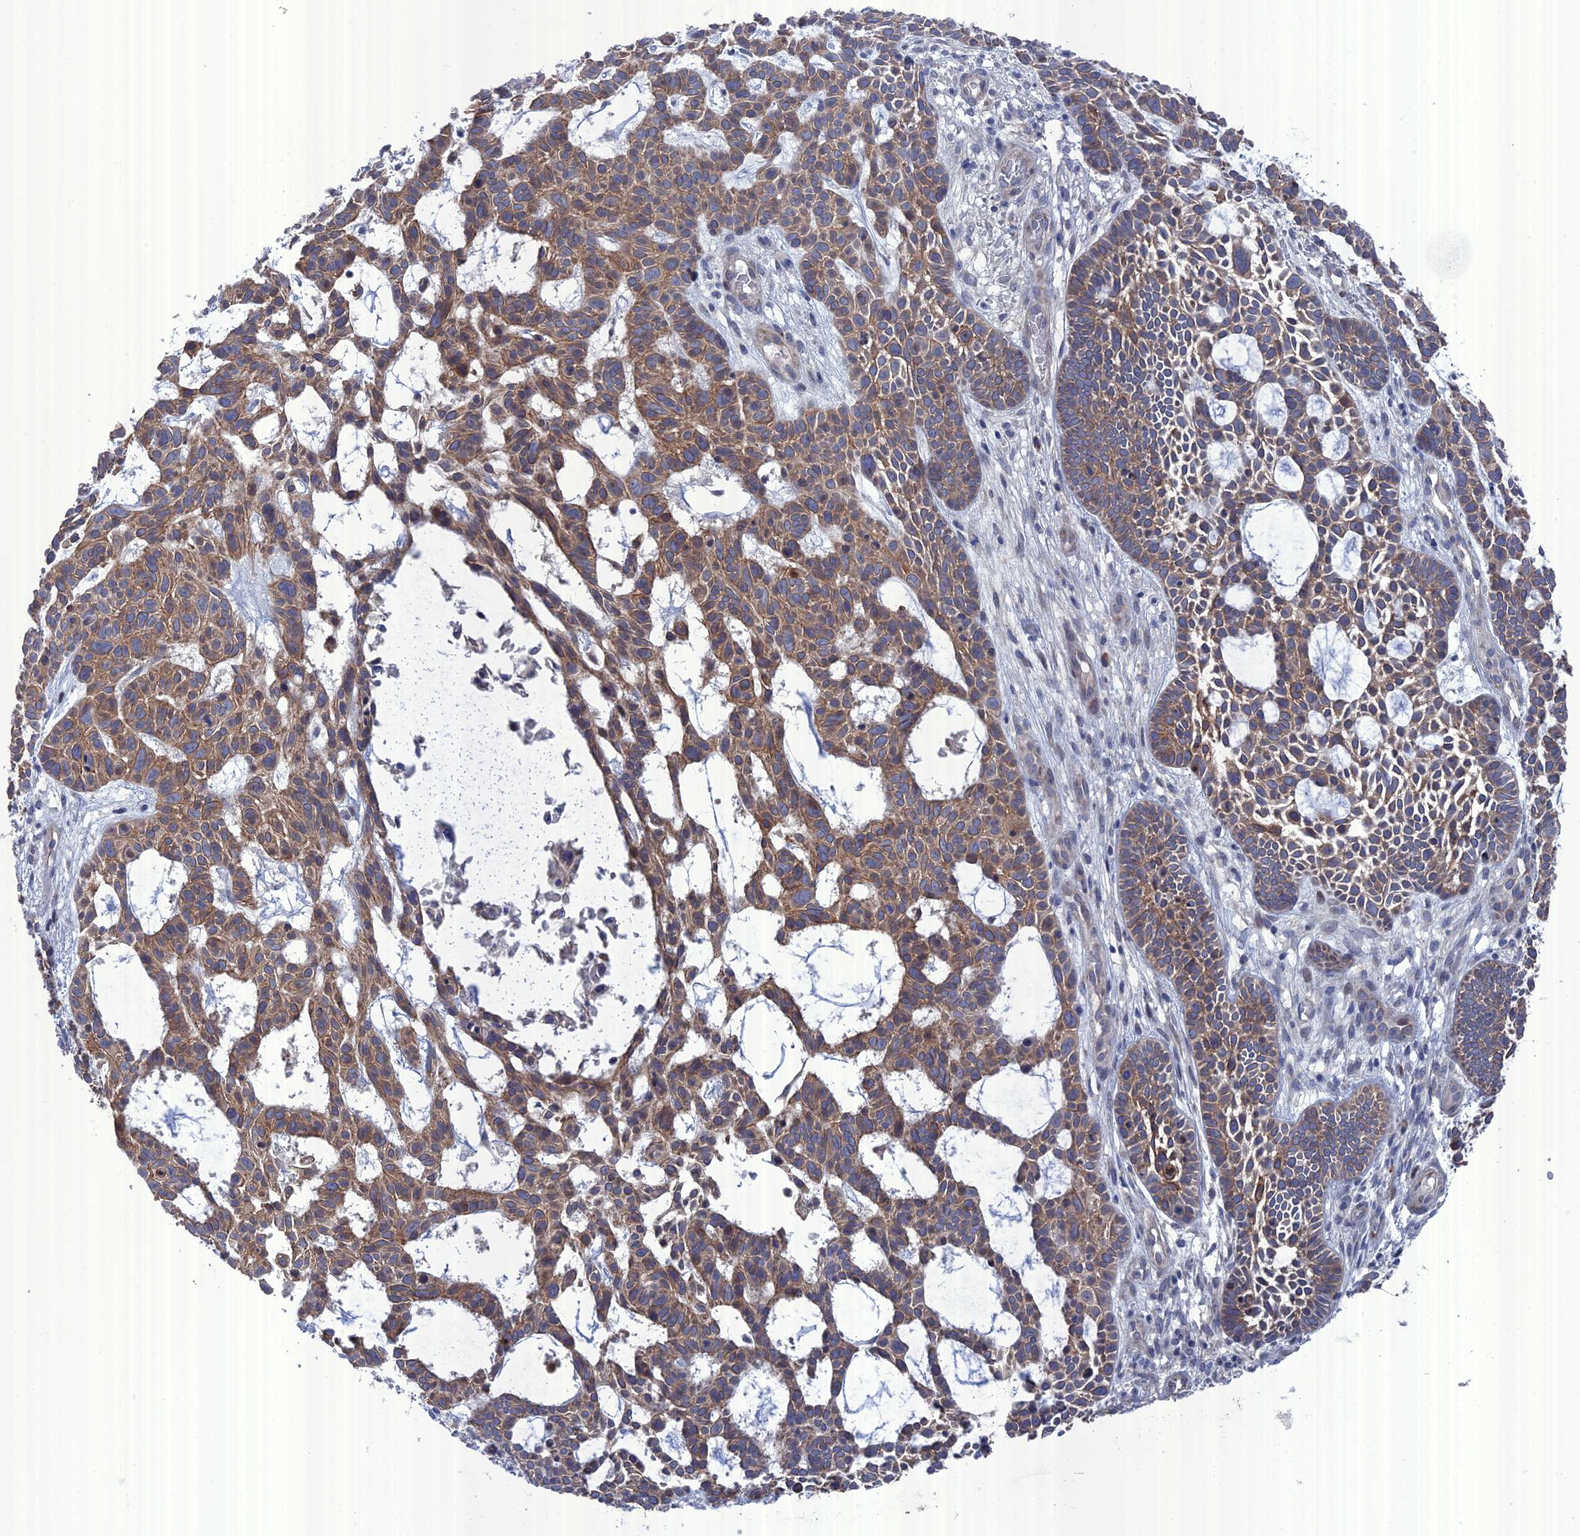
{"staining": {"intensity": "moderate", "quantity": ">75%", "location": "cytoplasmic/membranous"}, "tissue": "skin cancer", "cell_type": "Tumor cells", "image_type": "cancer", "snomed": [{"axis": "morphology", "description": "Basal cell carcinoma"}, {"axis": "topography", "description": "Skin"}], "caption": "DAB immunohistochemical staining of basal cell carcinoma (skin) reveals moderate cytoplasmic/membranous protein expression in approximately >75% of tumor cells. Nuclei are stained in blue.", "gene": "TMEM161A", "patient": {"sex": "male", "age": 89}}